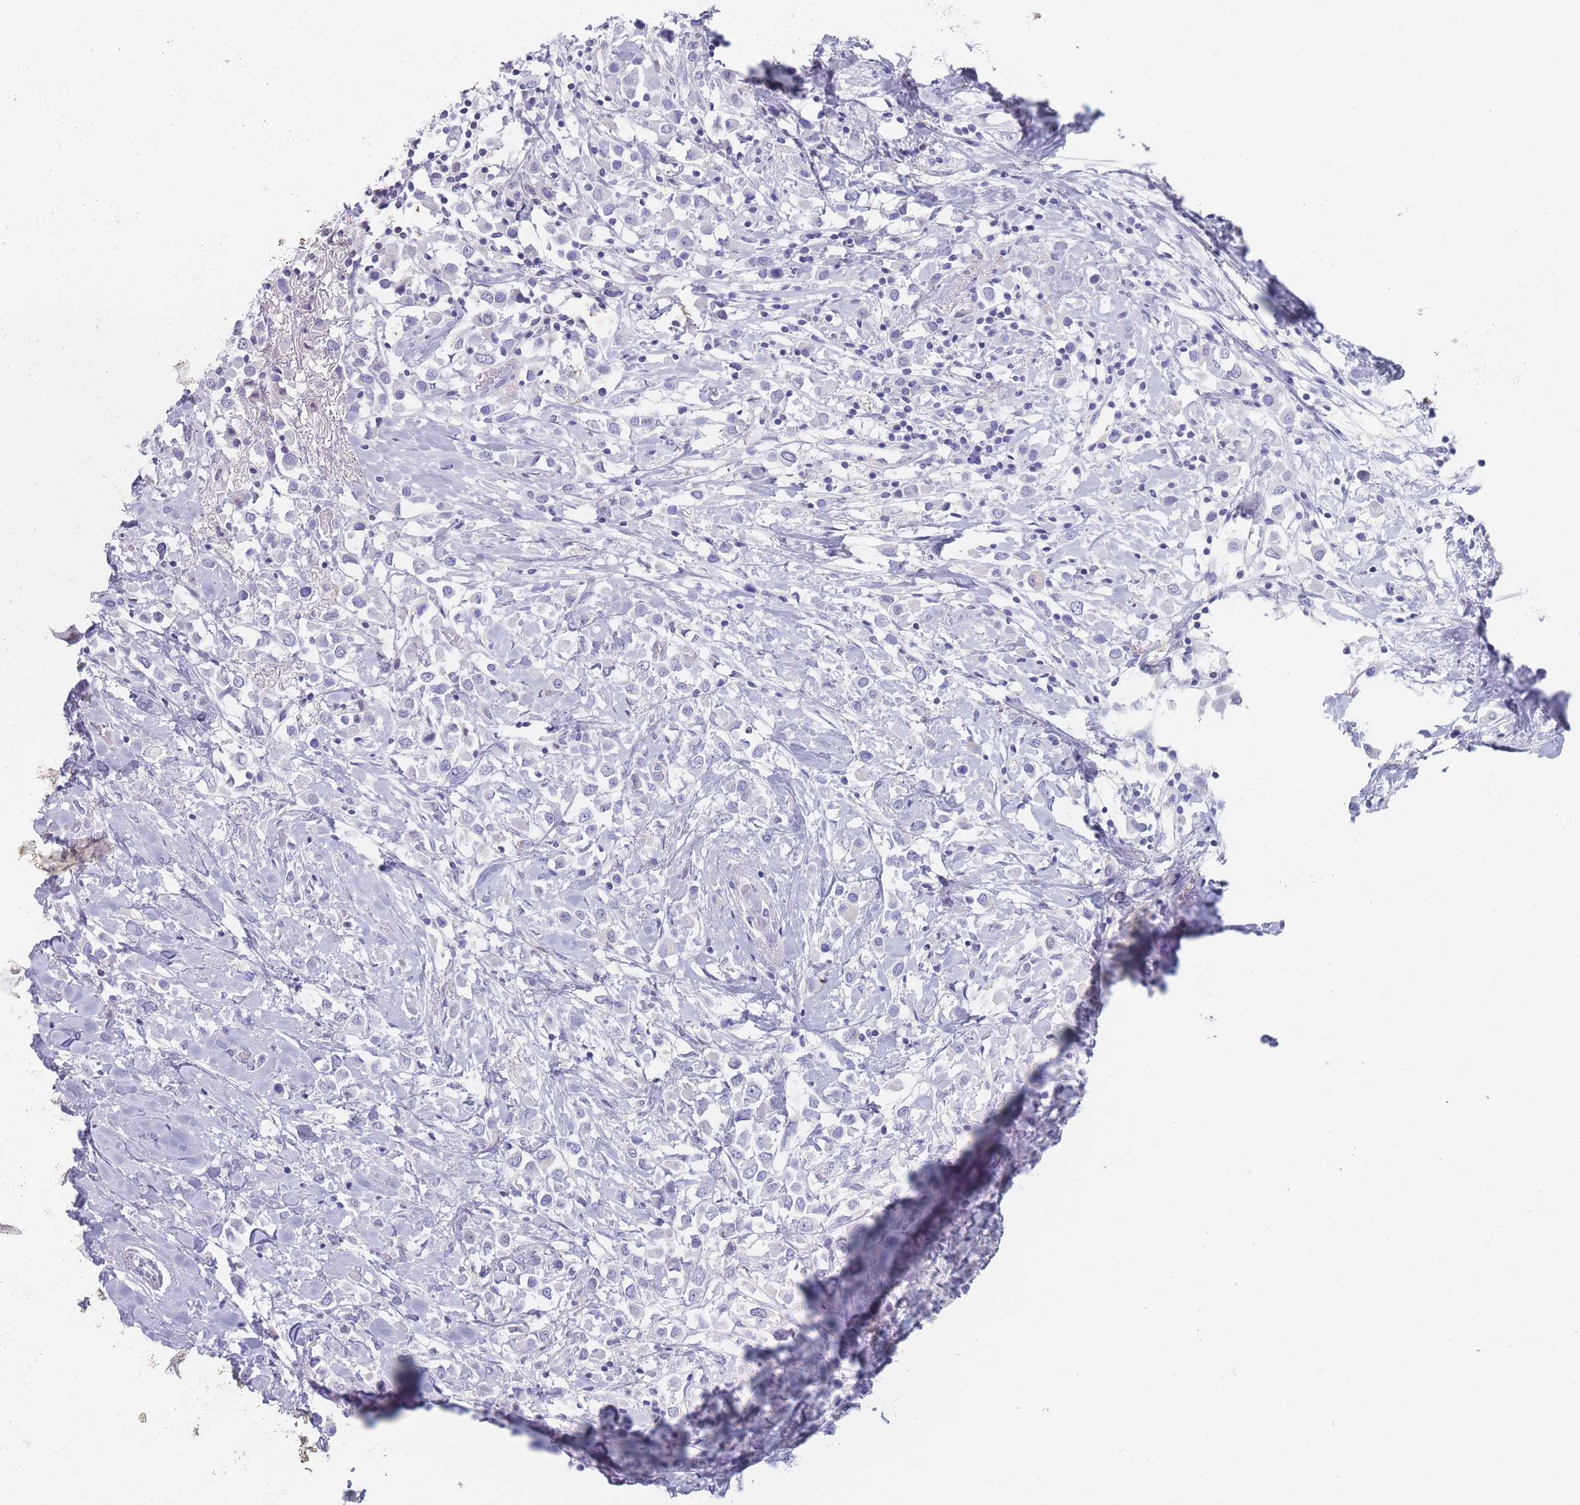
{"staining": {"intensity": "negative", "quantity": "none", "location": "none"}, "tissue": "breast cancer", "cell_type": "Tumor cells", "image_type": "cancer", "snomed": [{"axis": "morphology", "description": "Duct carcinoma"}, {"axis": "topography", "description": "Breast"}], "caption": "DAB (3,3'-diaminobenzidine) immunohistochemical staining of human infiltrating ductal carcinoma (breast) displays no significant expression in tumor cells. Nuclei are stained in blue.", "gene": "CYP51A1", "patient": {"sex": "female", "age": 61}}